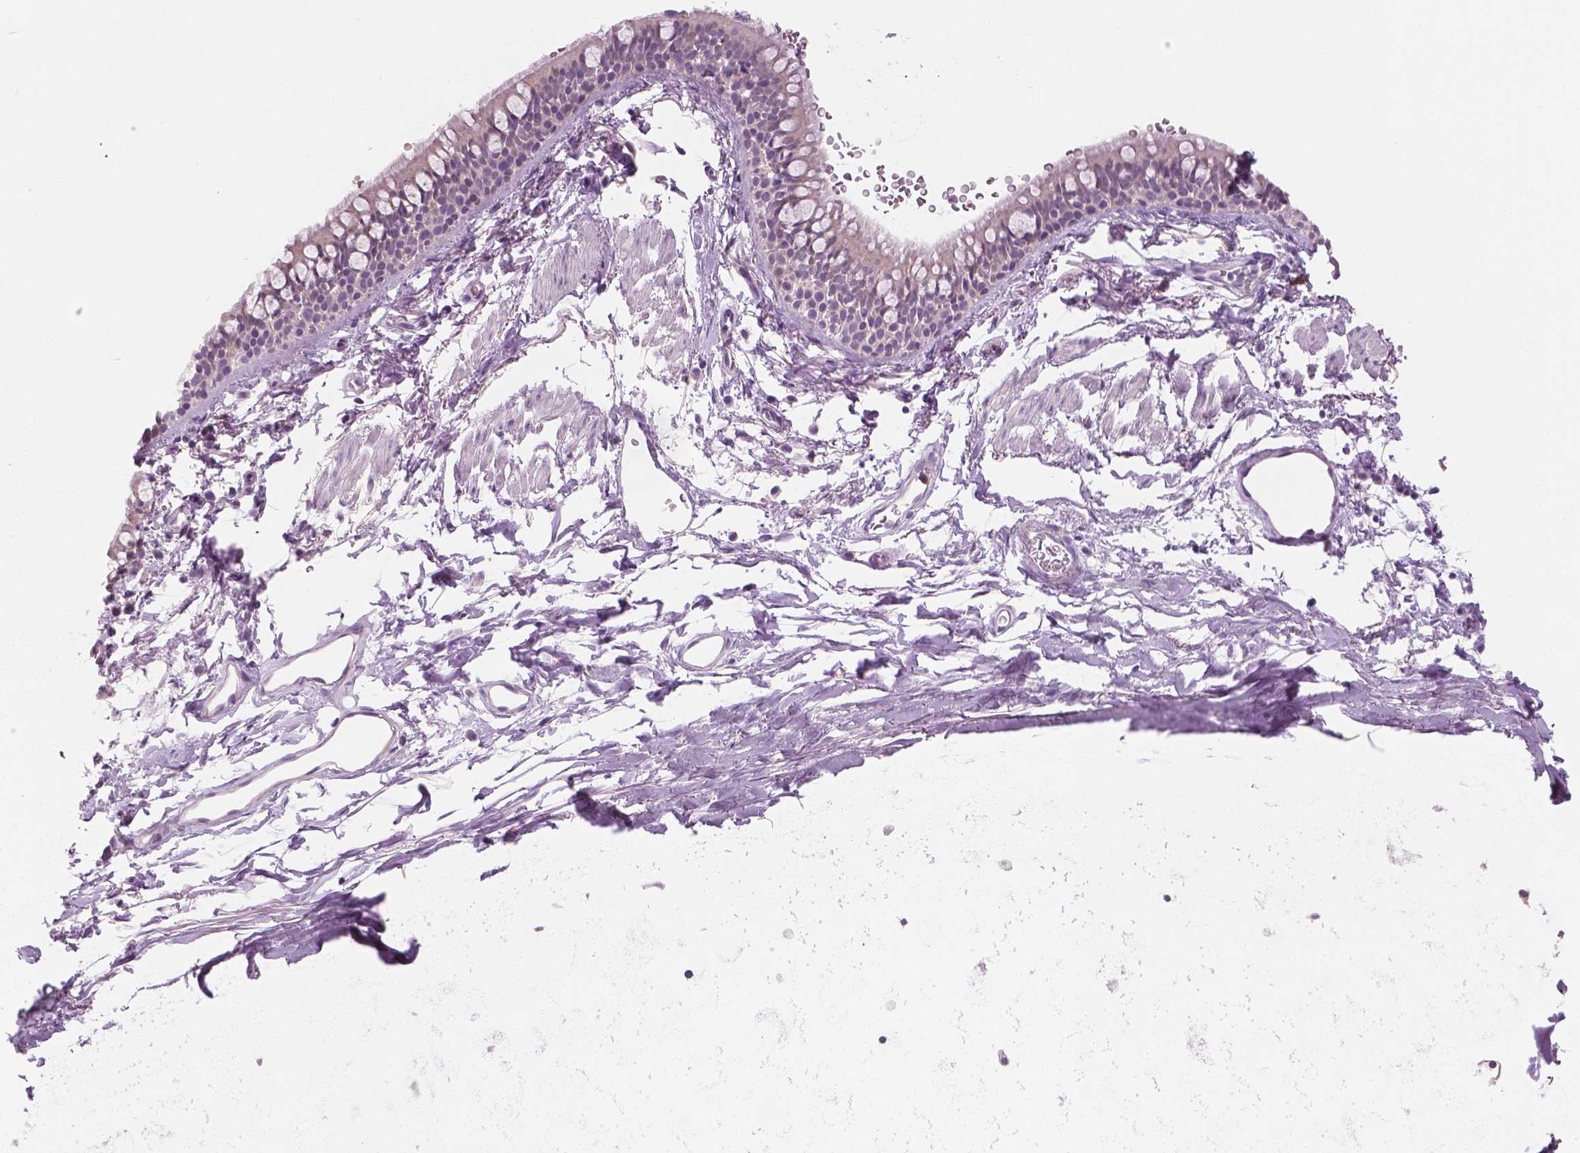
{"staining": {"intensity": "weak", "quantity": ">75%", "location": "cytoplasmic/membranous"}, "tissue": "bronchus", "cell_type": "Respiratory epithelial cells", "image_type": "normal", "snomed": [{"axis": "morphology", "description": "Normal tissue, NOS"}, {"axis": "topography", "description": "Lymph node"}, {"axis": "topography", "description": "Cartilage tissue"}, {"axis": "topography", "description": "Bronchus"}], "caption": "Unremarkable bronchus exhibits weak cytoplasmic/membranous staining in approximately >75% of respiratory epithelial cells, visualized by immunohistochemistry.", "gene": "GALM", "patient": {"sex": "female", "age": 70}}